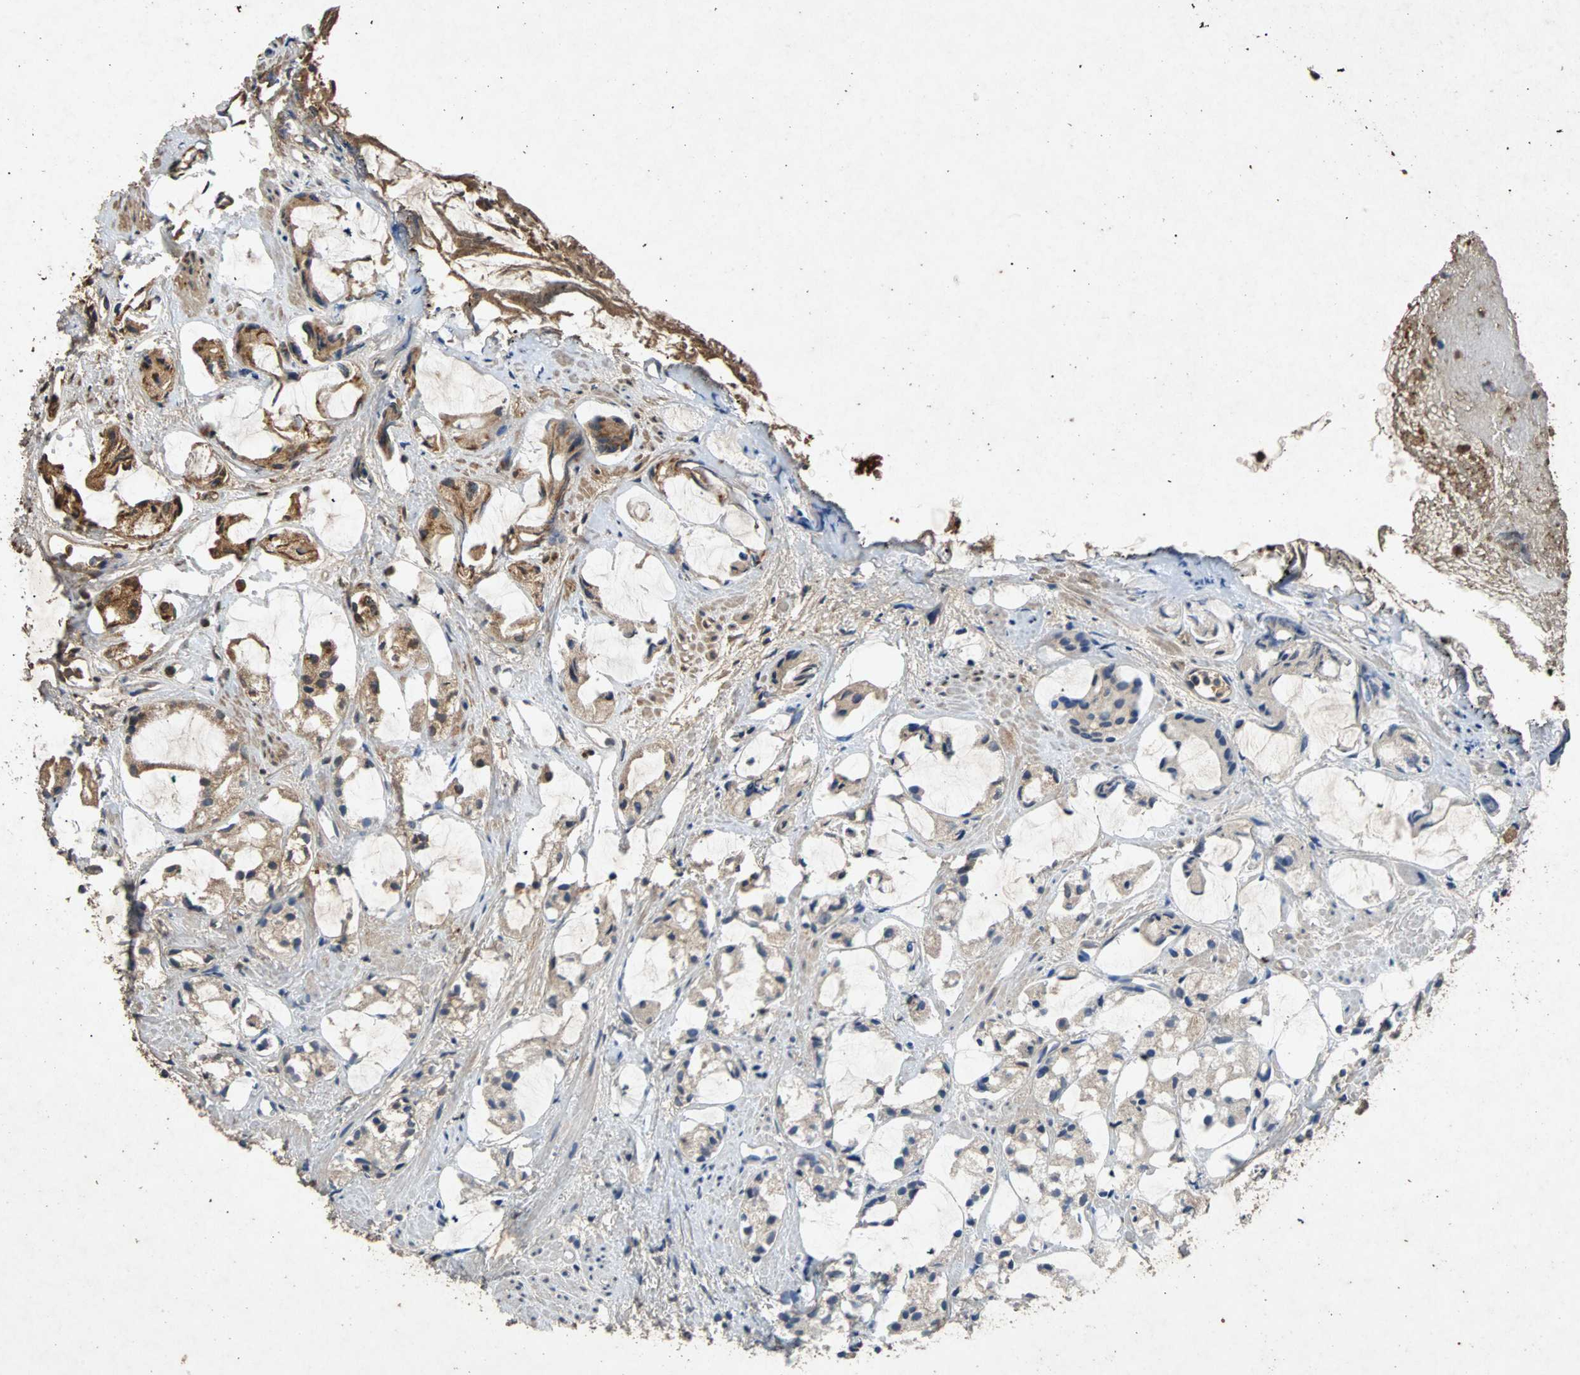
{"staining": {"intensity": "moderate", "quantity": ">75%", "location": "cytoplasmic/membranous"}, "tissue": "prostate cancer", "cell_type": "Tumor cells", "image_type": "cancer", "snomed": [{"axis": "morphology", "description": "Adenocarcinoma, High grade"}, {"axis": "topography", "description": "Prostate"}], "caption": "Brown immunohistochemical staining in human prostate cancer exhibits moderate cytoplasmic/membranous expression in approximately >75% of tumor cells.", "gene": "USP31", "patient": {"sex": "male", "age": 85}}